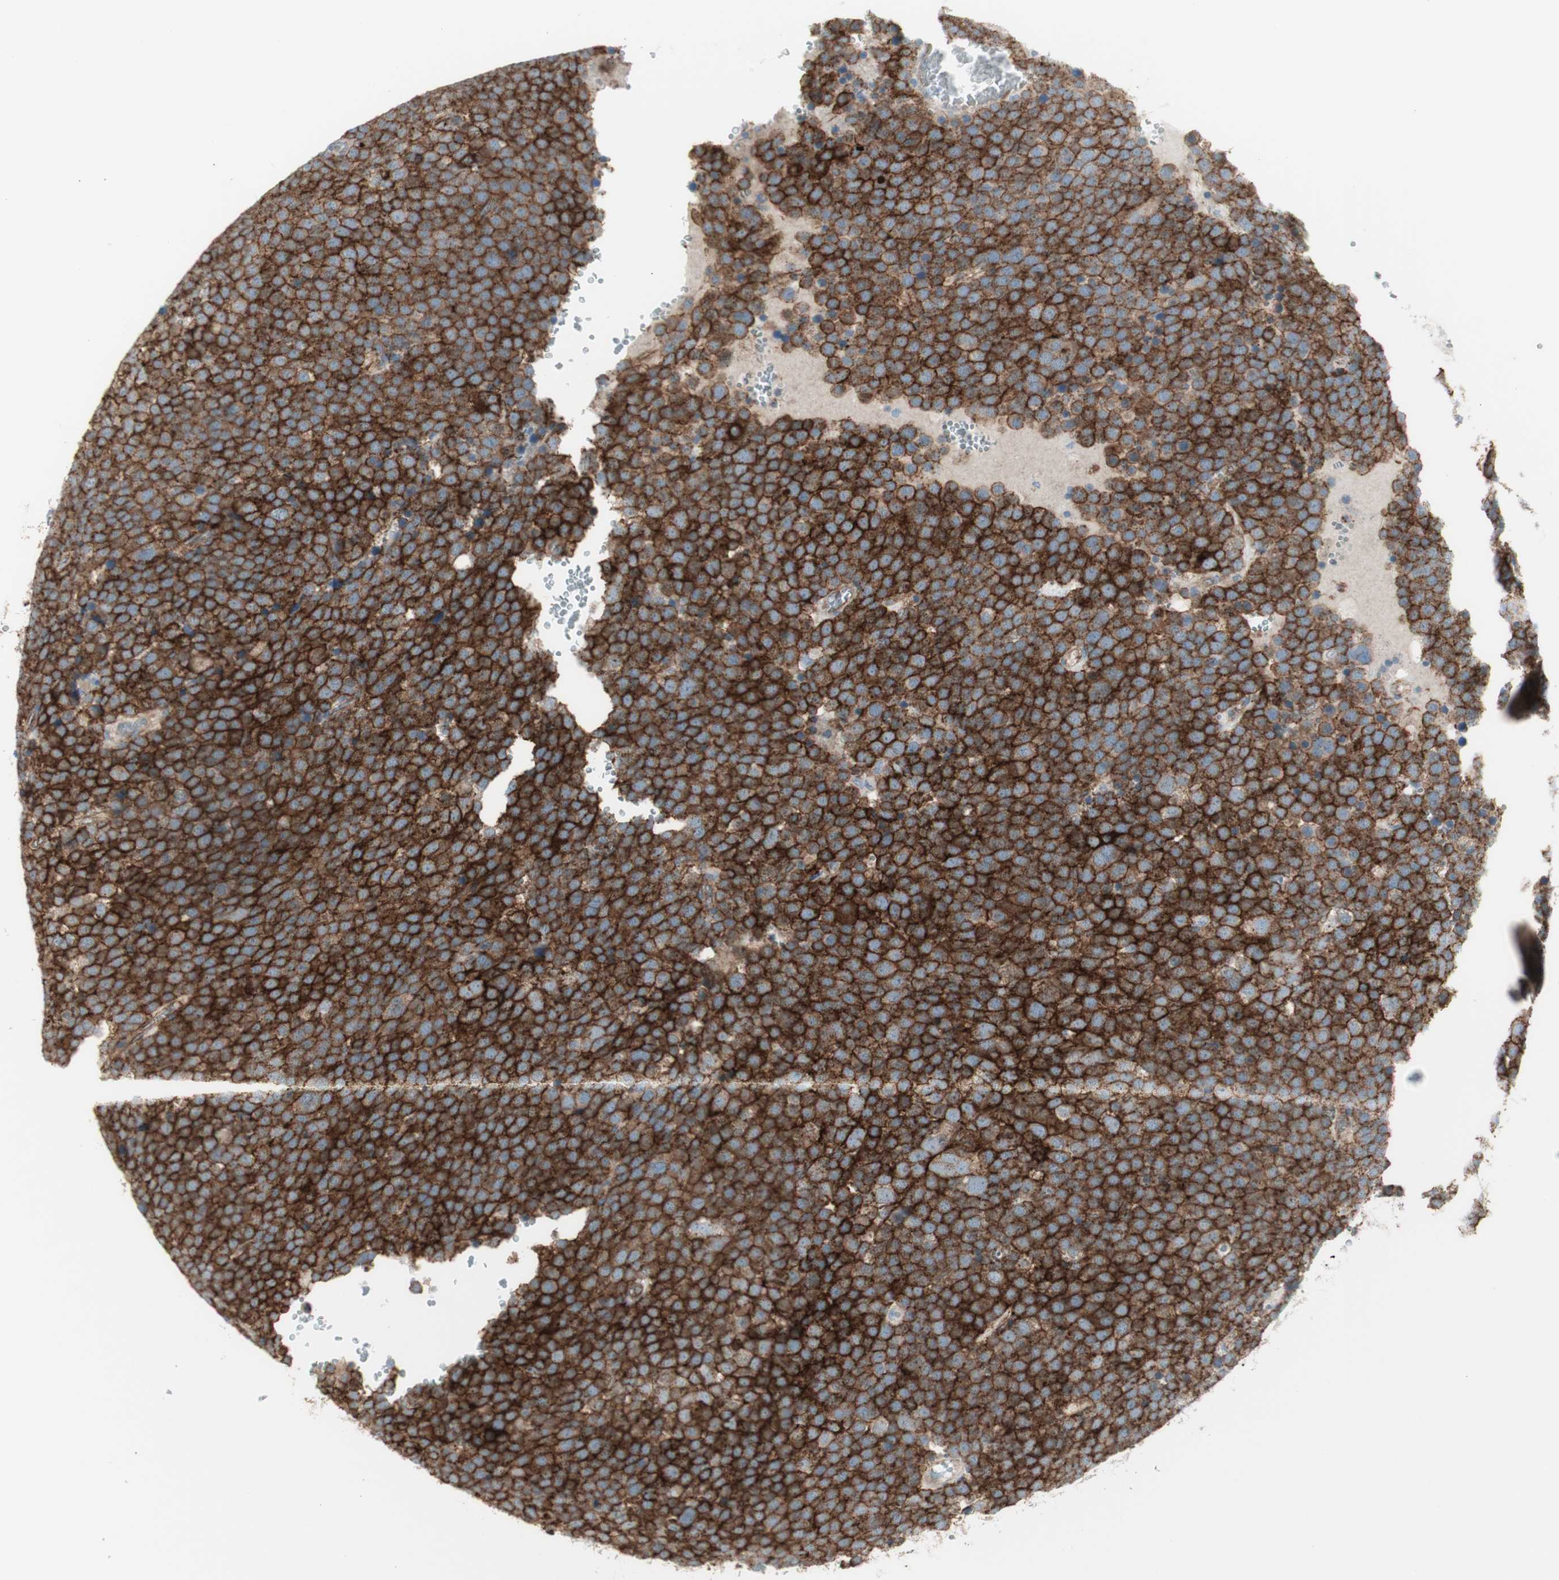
{"staining": {"intensity": "strong", "quantity": ">75%", "location": "cytoplasmic/membranous"}, "tissue": "testis cancer", "cell_type": "Tumor cells", "image_type": "cancer", "snomed": [{"axis": "morphology", "description": "Seminoma, NOS"}, {"axis": "topography", "description": "Testis"}], "caption": "A high amount of strong cytoplasmic/membranous staining is seen in approximately >75% of tumor cells in seminoma (testis) tissue.", "gene": "MYO6", "patient": {"sex": "male", "age": 71}}